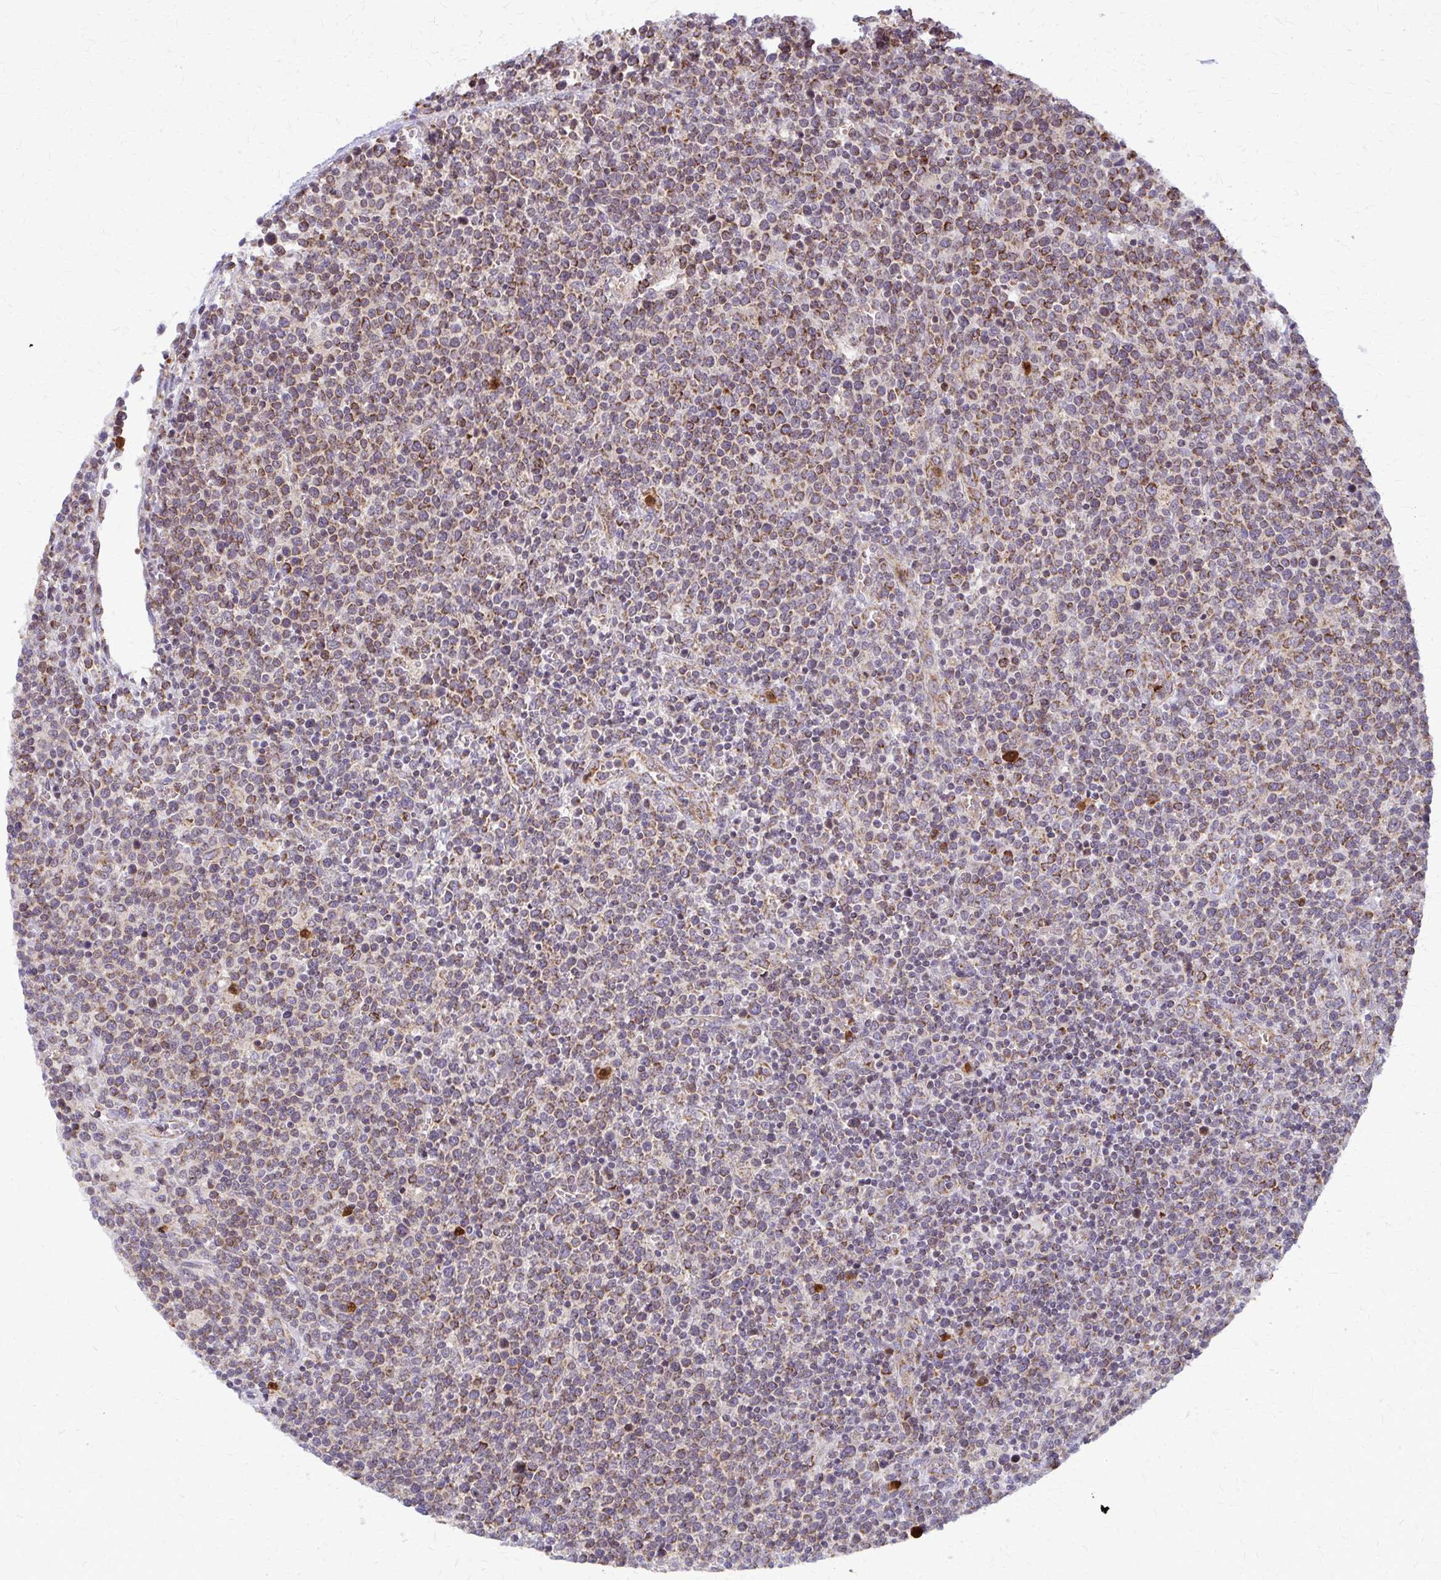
{"staining": {"intensity": "moderate", "quantity": ">75%", "location": "cytoplasmic/membranous"}, "tissue": "lymphoma", "cell_type": "Tumor cells", "image_type": "cancer", "snomed": [{"axis": "morphology", "description": "Malignant lymphoma, non-Hodgkin's type, High grade"}, {"axis": "topography", "description": "Lymph node"}], "caption": "High-power microscopy captured an IHC histopathology image of lymphoma, revealing moderate cytoplasmic/membranous positivity in about >75% of tumor cells. The staining is performed using DAB brown chromogen to label protein expression. The nuclei are counter-stained blue using hematoxylin.", "gene": "MCCC1", "patient": {"sex": "male", "age": 61}}